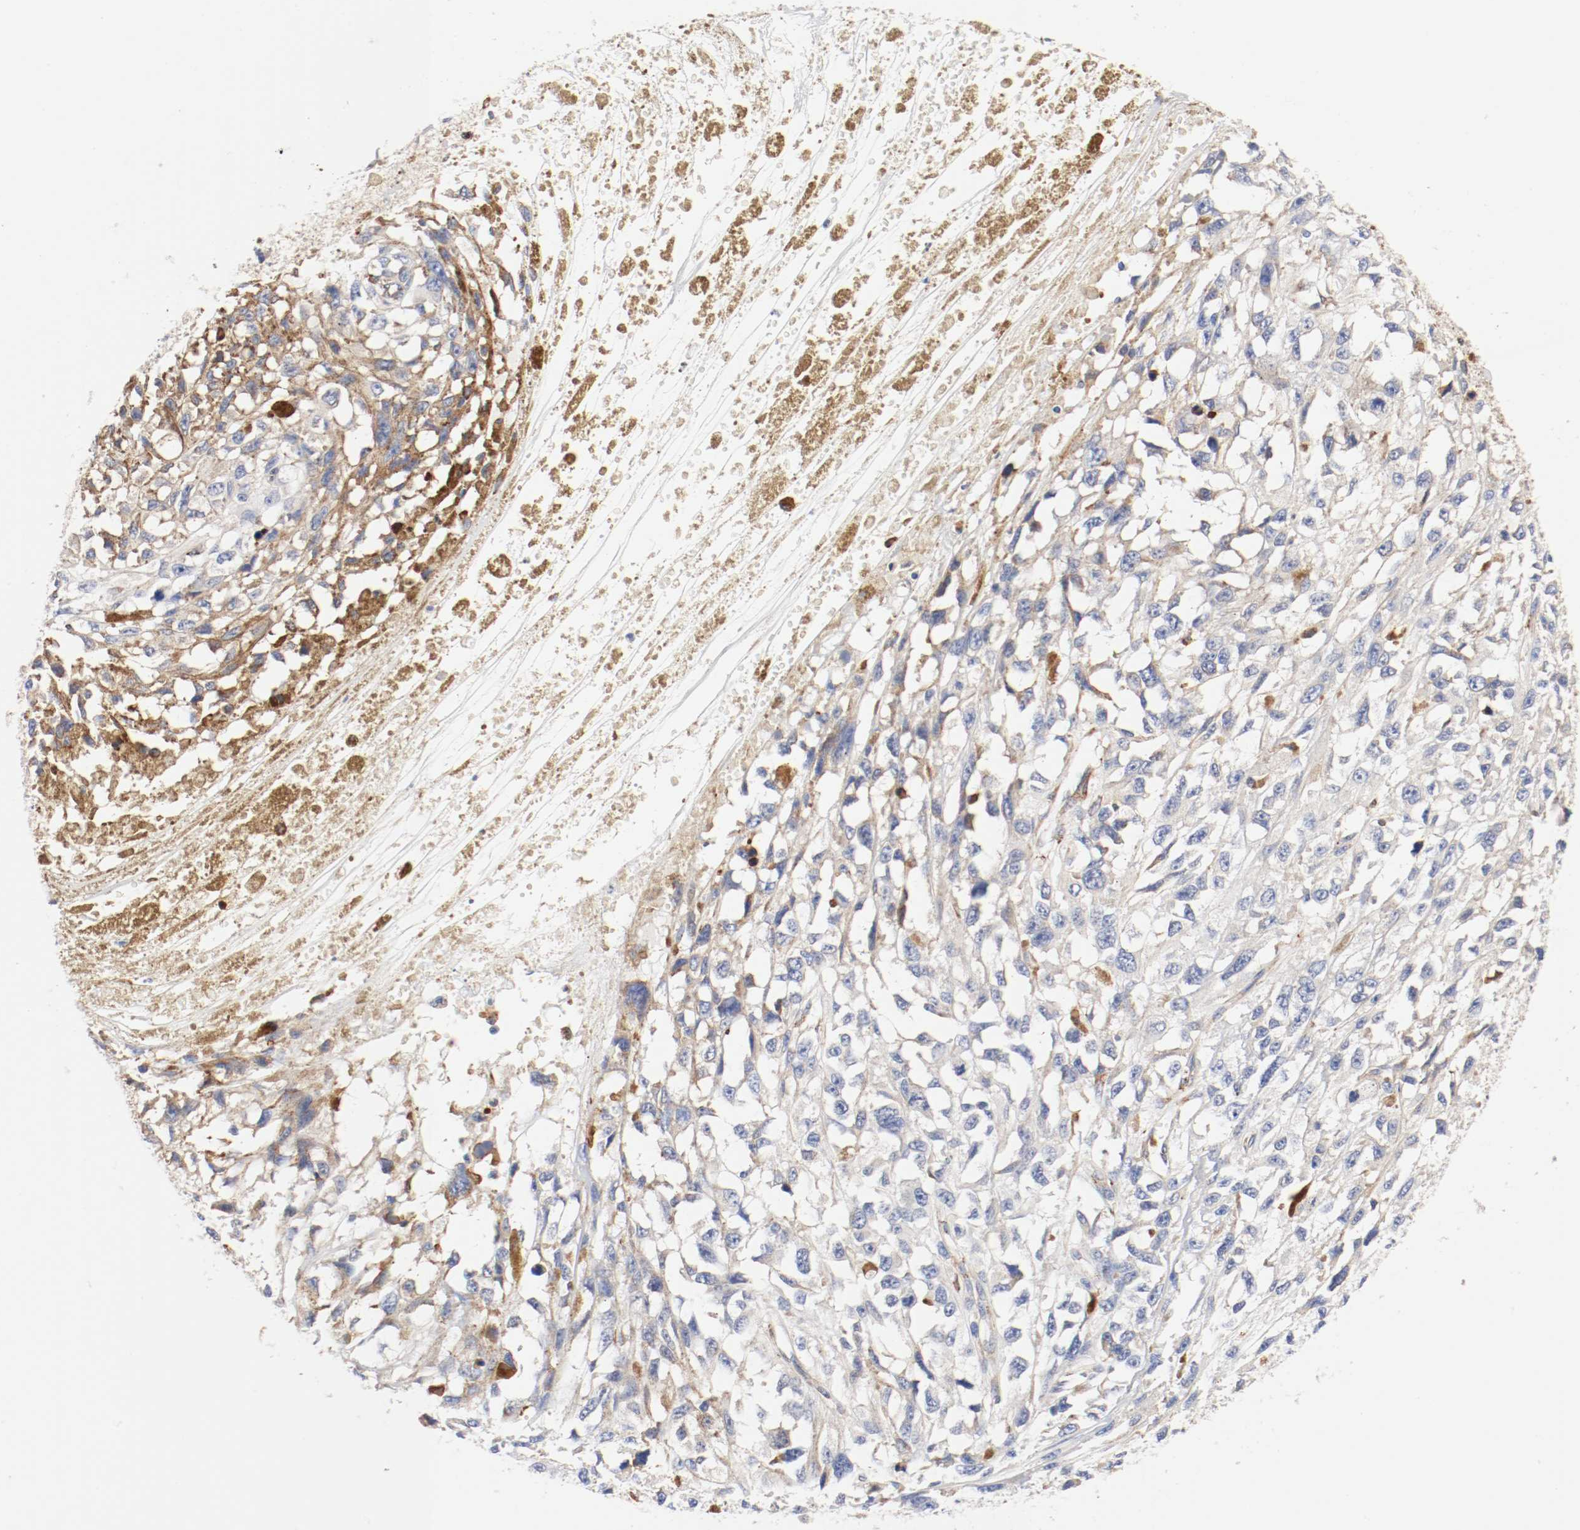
{"staining": {"intensity": "moderate", "quantity": "<25%", "location": "cytoplasmic/membranous"}, "tissue": "melanoma", "cell_type": "Tumor cells", "image_type": "cancer", "snomed": [{"axis": "morphology", "description": "Malignant melanoma, Metastatic site"}, {"axis": "topography", "description": "Lymph node"}], "caption": "Melanoma tissue exhibits moderate cytoplasmic/membranous expression in about <25% of tumor cells (DAB (3,3'-diaminobenzidine) IHC with brightfield microscopy, high magnification).", "gene": "PDPK1", "patient": {"sex": "male", "age": 59}}